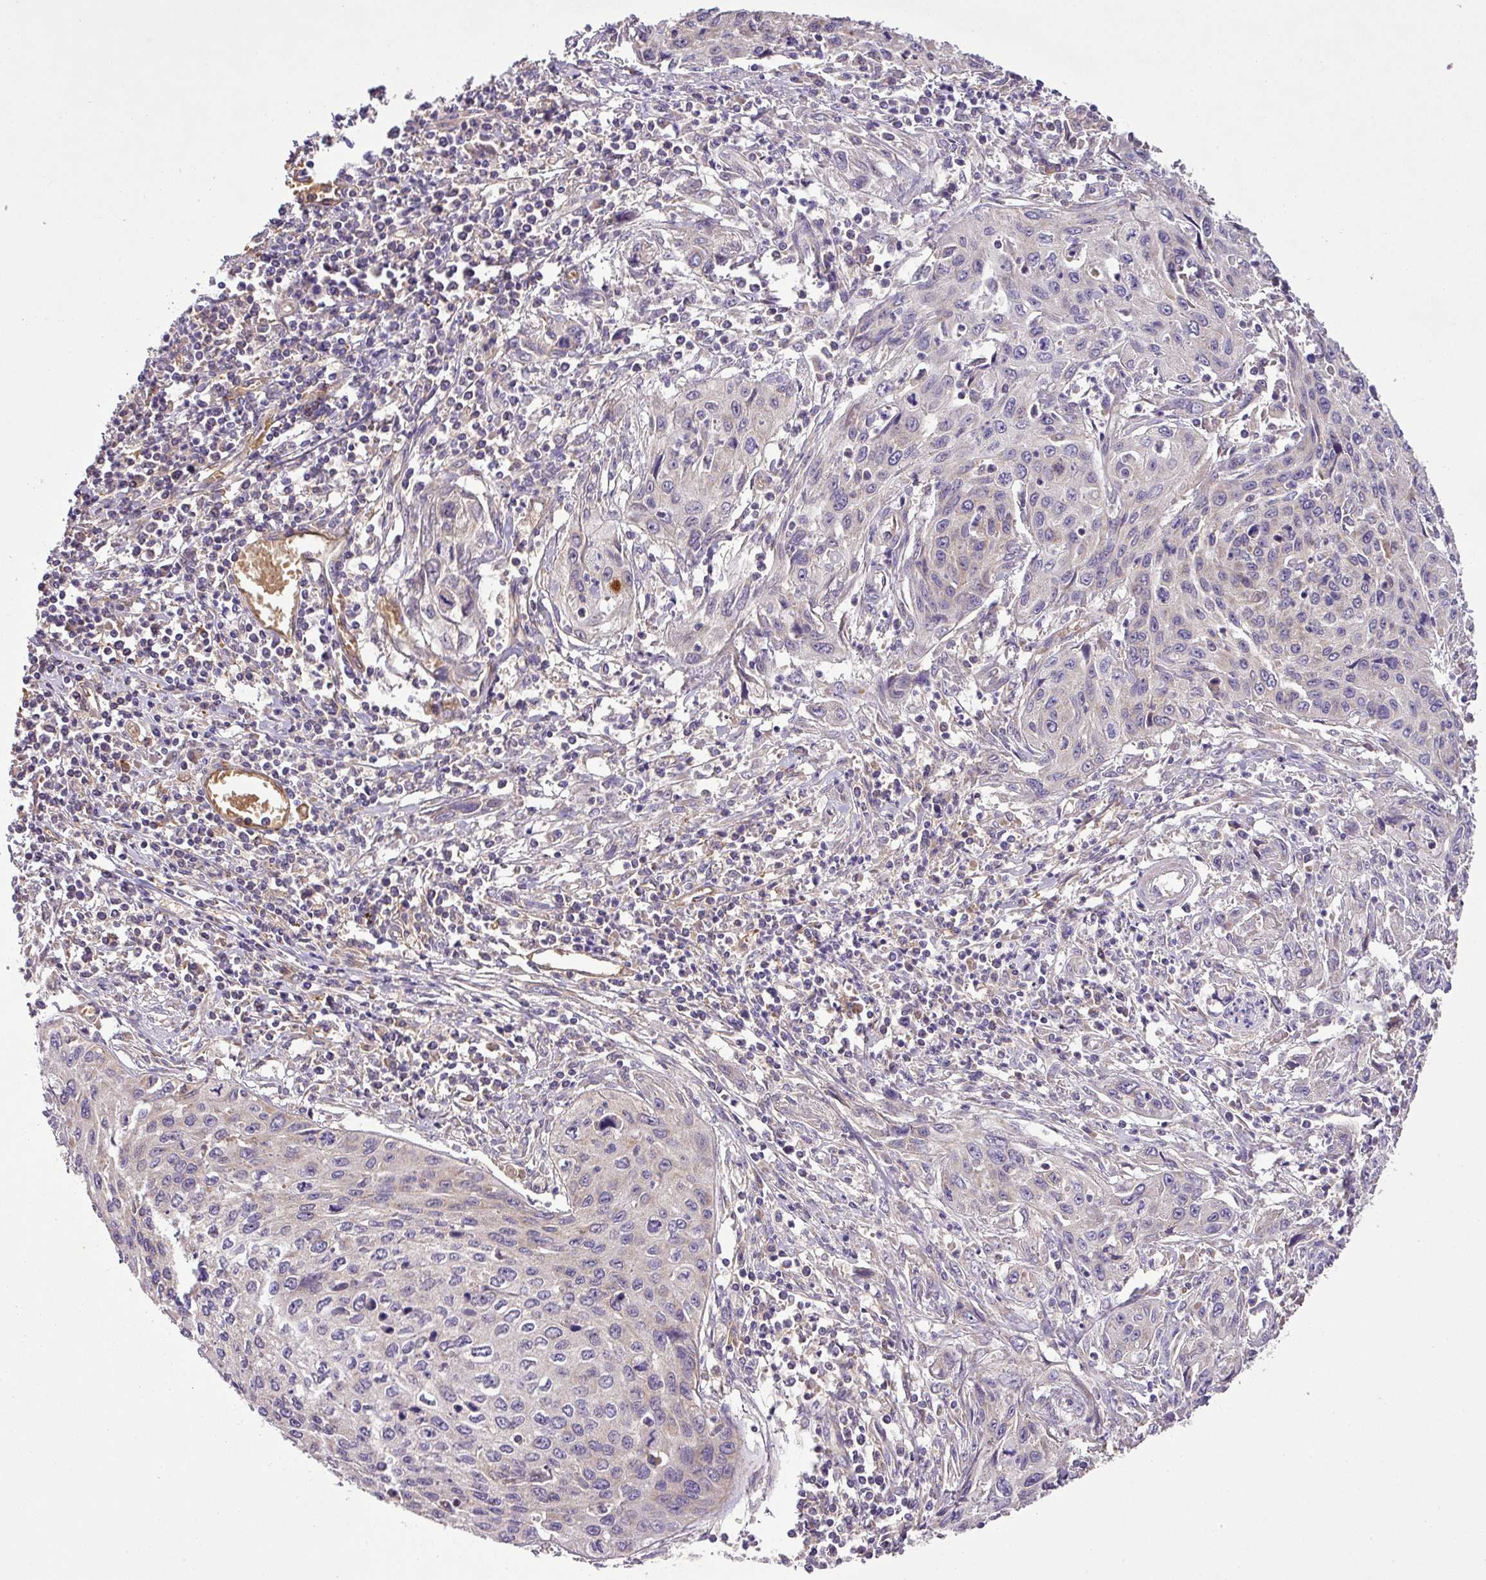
{"staining": {"intensity": "weak", "quantity": "<25%", "location": "cytoplasmic/membranous"}, "tissue": "cervical cancer", "cell_type": "Tumor cells", "image_type": "cancer", "snomed": [{"axis": "morphology", "description": "Squamous cell carcinoma, NOS"}, {"axis": "topography", "description": "Cervix"}], "caption": "Immunohistochemistry (IHC) of squamous cell carcinoma (cervical) reveals no expression in tumor cells.", "gene": "ZNF513", "patient": {"sex": "female", "age": 32}}